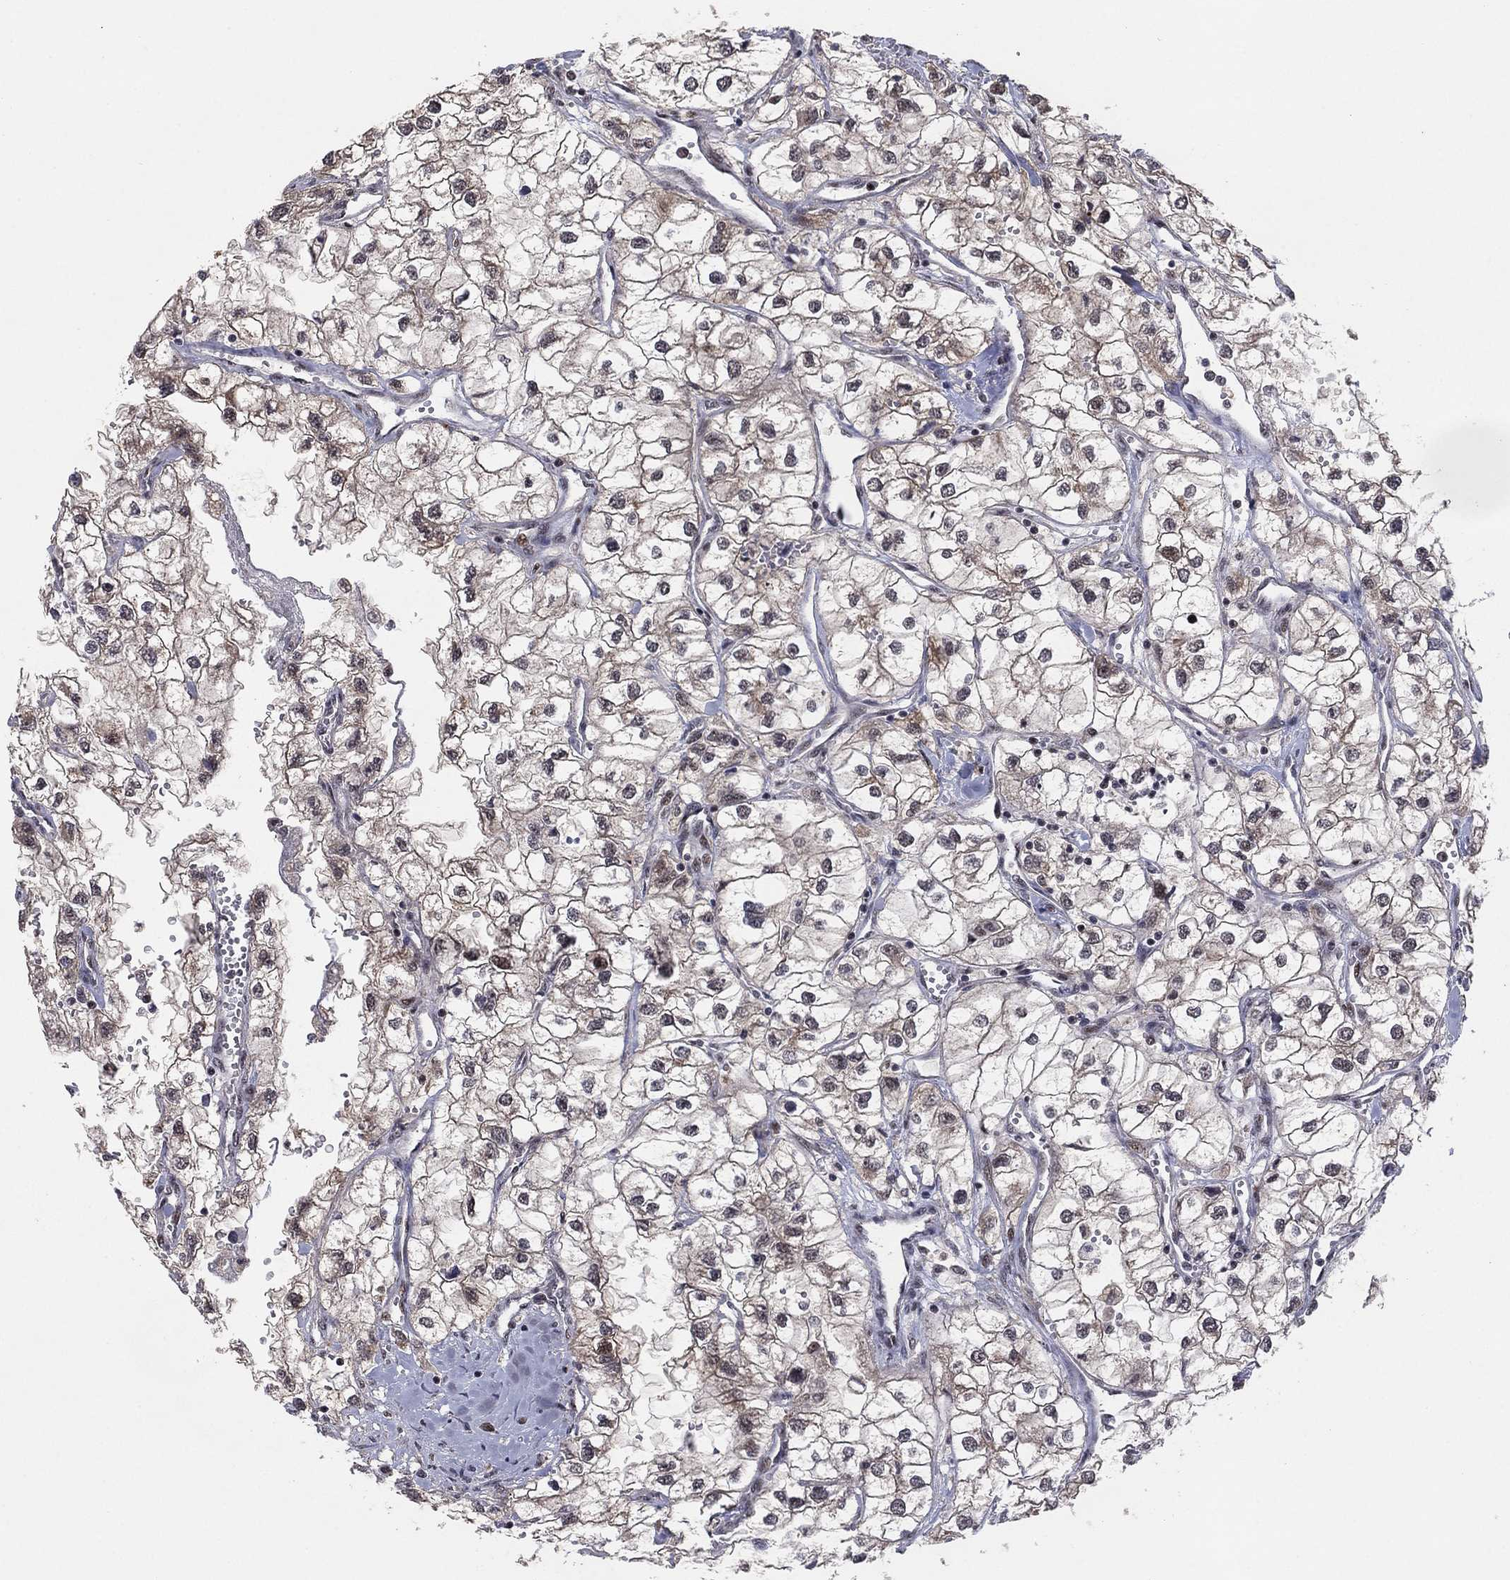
{"staining": {"intensity": "moderate", "quantity": ">75%", "location": "cytoplasmic/membranous"}, "tissue": "renal cancer", "cell_type": "Tumor cells", "image_type": "cancer", "snomed": [{"axis": "morphology", "description": "Adenocarcinoma, NOS"}, {"axis": "topography", "description": "Kidney"}], "caption": "Immunohistochemistry photomicrograph of neoplastic tissue: human renal cancer stained using immunohistochemistry (IHC) exhibits medium levels of moderate protein expression localized specifically in the cytoplasmic/membranous of tumor cells, appearing as a cytoplasmic/membranous brown color.", "gene": "ZNF395", "patient": {"sex": "male", "age": 59}}